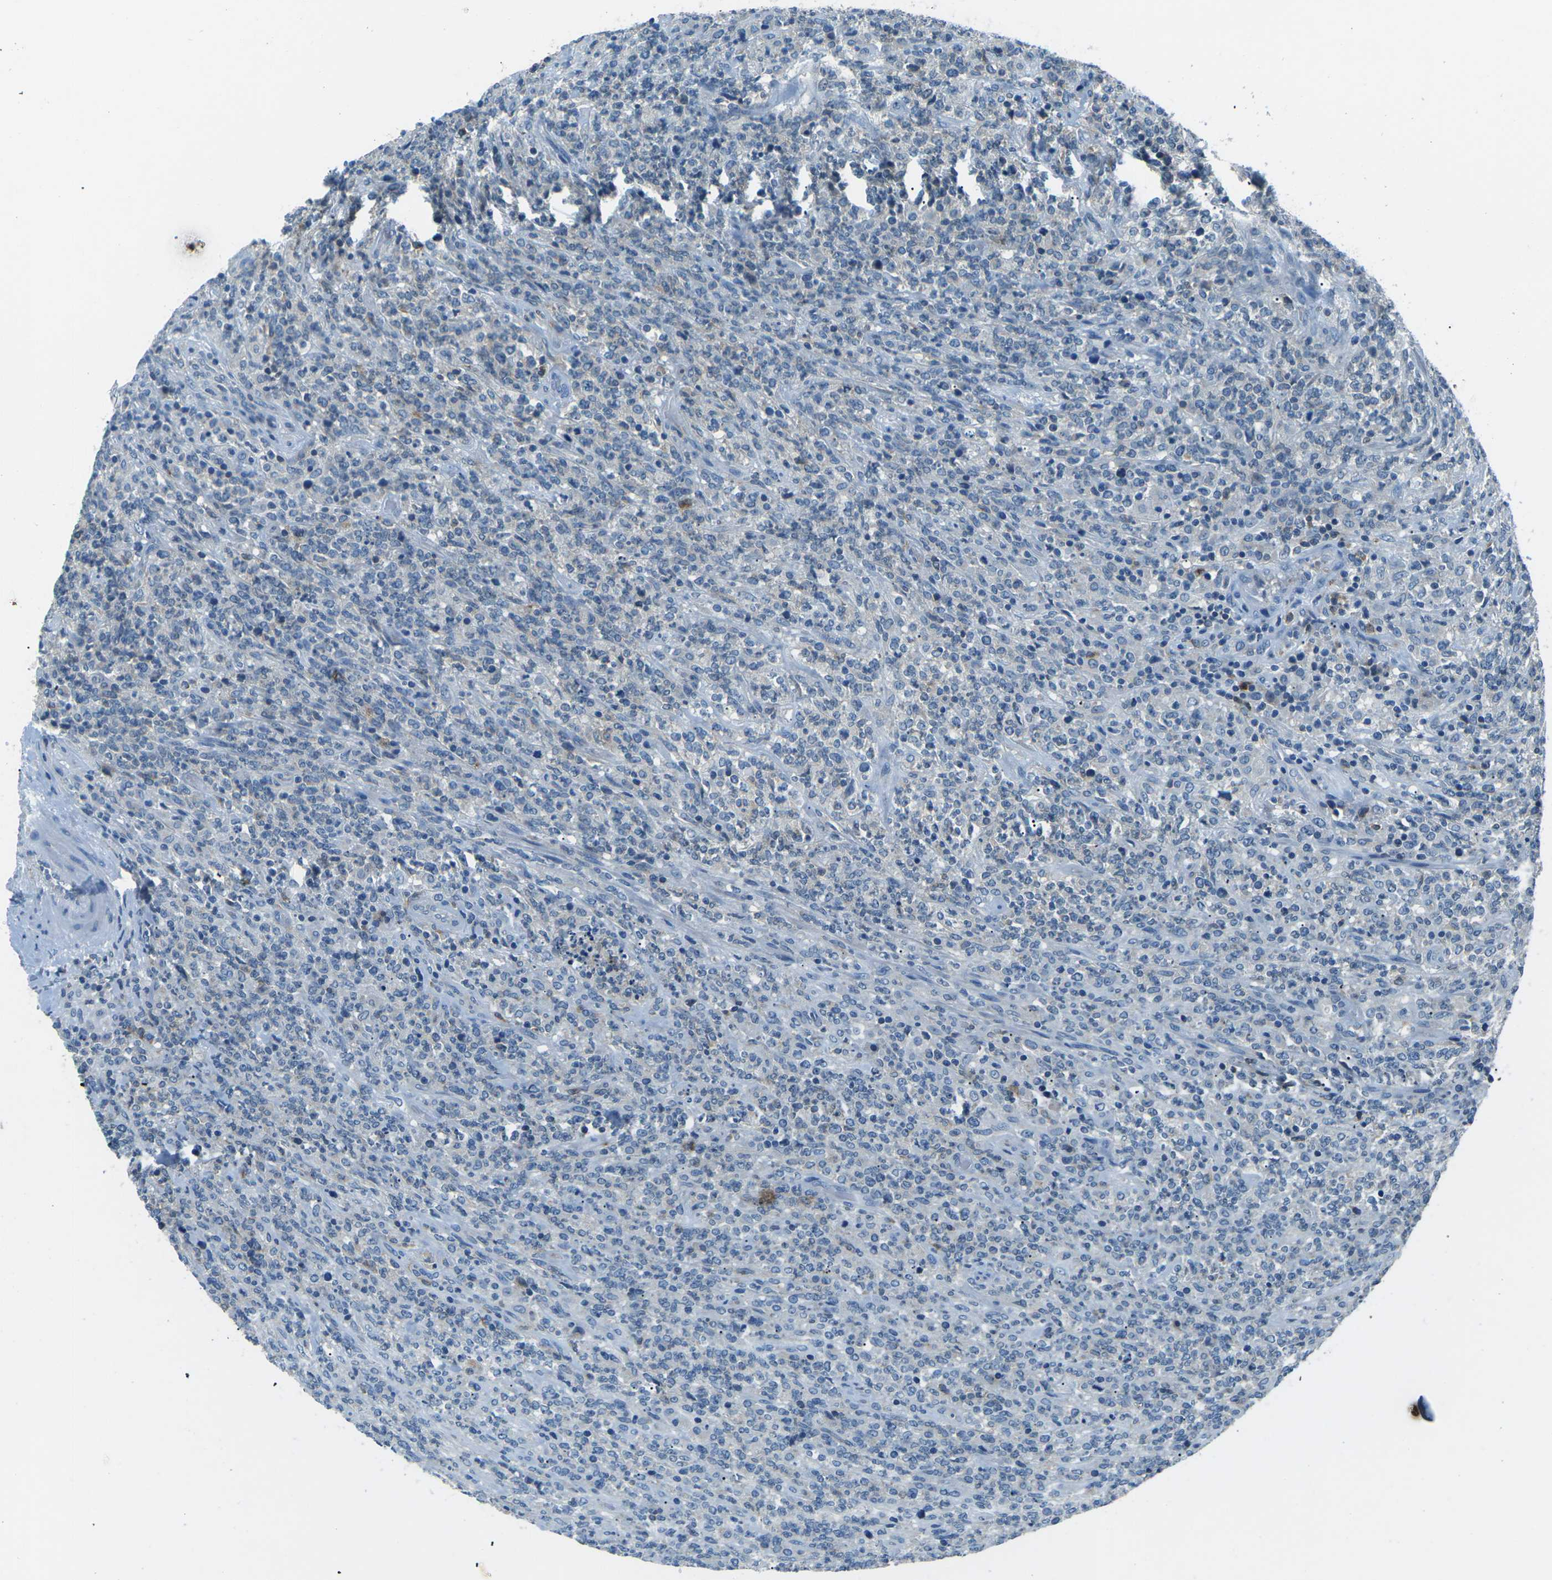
{"staining": {"intensity": "negative", "quantity": "none", "location": "none"}, "tissue": "lymphoma", "cell_type": "Tumor cells", "image_type": "cancer", "snomed": [{"axis": "morphology", "description": "Malignant lymphoma, non-Hodgkin's type, High grade"}, {"axis": "topography", "description": "Soft tissue"}], "caption": "The histopathology image exhibits no staining of tumor cells in lymphoma.", "gene": "CD1D", "patient": {"sex": "male", "age": 18}}